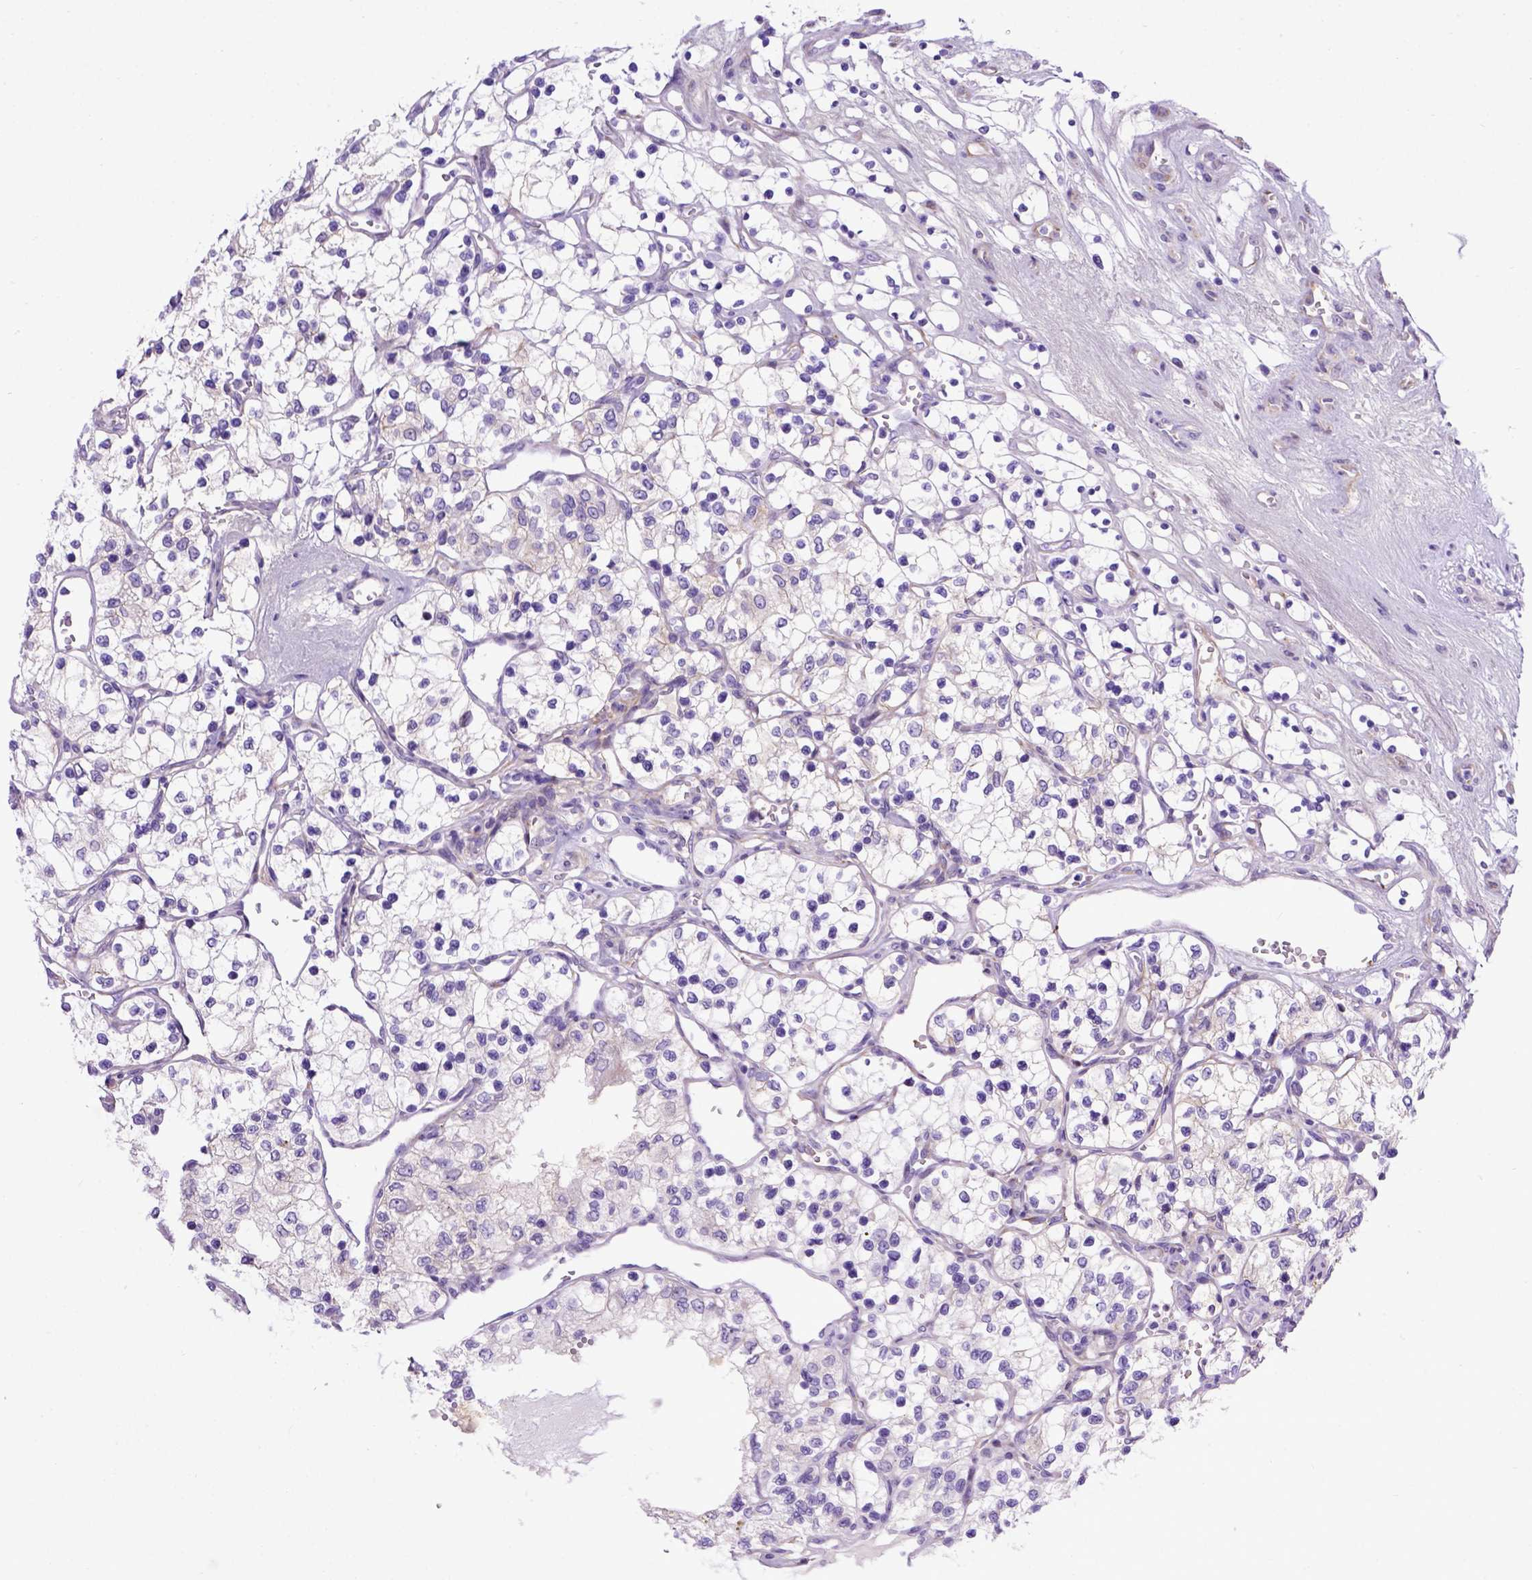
{"staining": {"intensity": "negative", "quantity": "none", "location": "none"}, "tissue": "renal cancer", "cell_type": "Tumor cells", "image_type": "cancer", "snomed": [{"axis": "morphology", "description": "Adenocarcinoma, NOS"}, {"axis": "topography", "description": "Kidney"}], "caption": "Tumor cells are negative for protein expression in human renal cancer. The staining was performed using DAB to visualize the protein expression in brown, while the nuclei were stained in blue with hematoxylin (Magnification: 20x).", "gene": "ADAM12", "patient": {"sex": "female", "age": 69}}